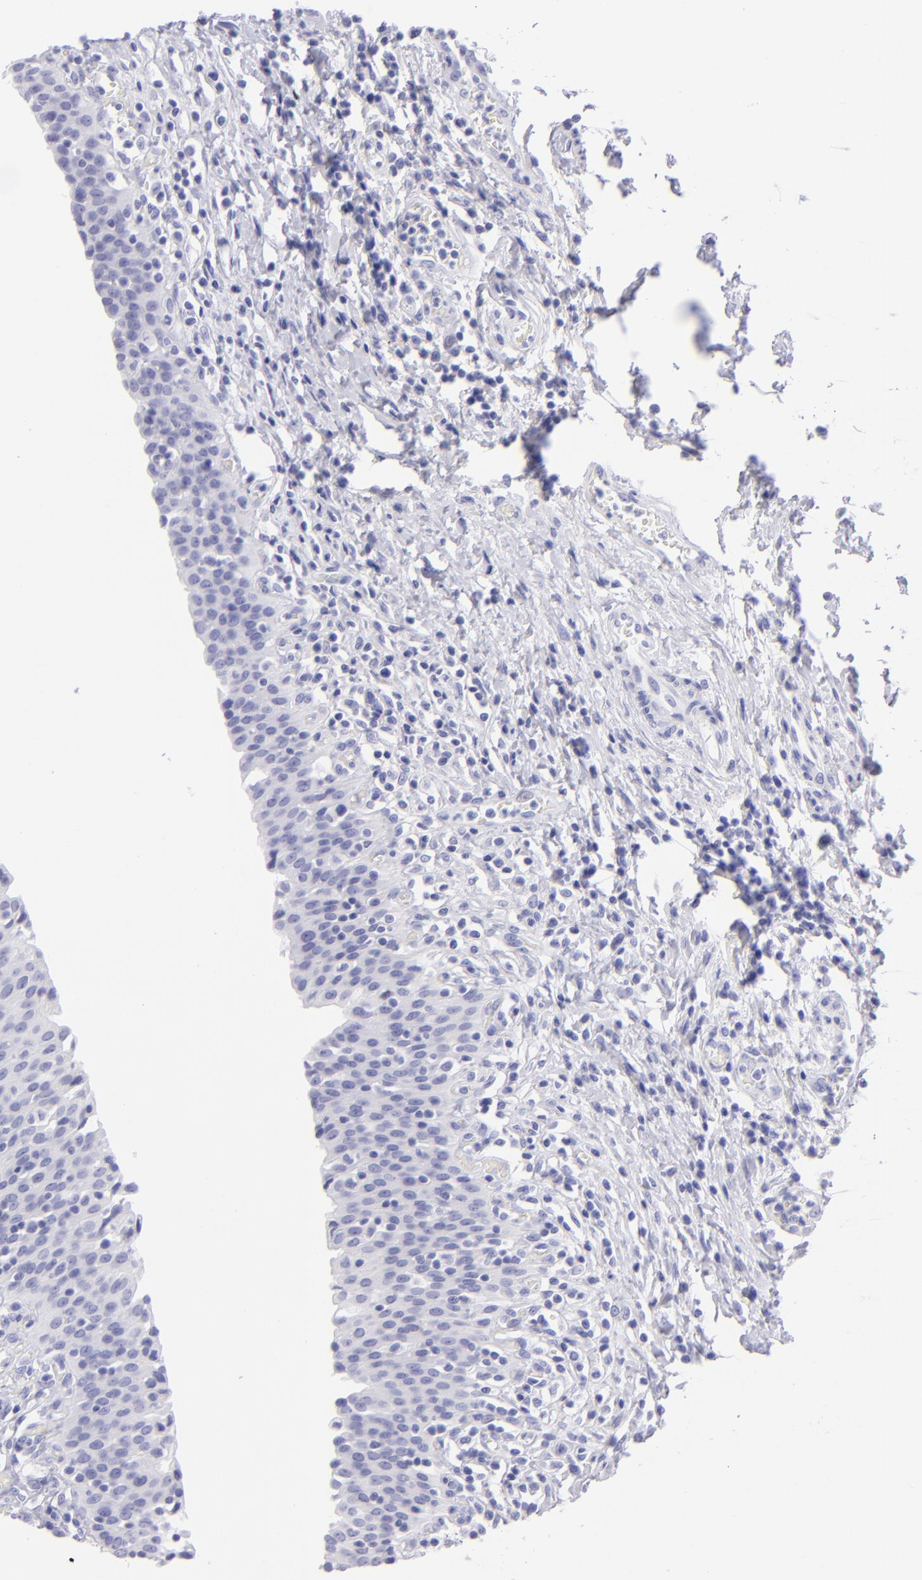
{"staining": {"intensity": "negative", "quantity": "none", "location": "none"}, "tissue": "urinary bladder", "cell_type": "Urothelial cells", "image_type": "normal", "snomed": [{"axis": "morphology", "description": "Normal tissue, NOS"}, {"axis": "topography", "description": "Urinary bladder"}], "caption": "Immunohistochemistry (IHC) image of normal urinary bladder stained for a protein (brown), which exhibits no positivity in urothelial cells. Nuclei are stained in blue.", "gene": "SLC1A3", "patient": {"sex": "male", "age": 51}}